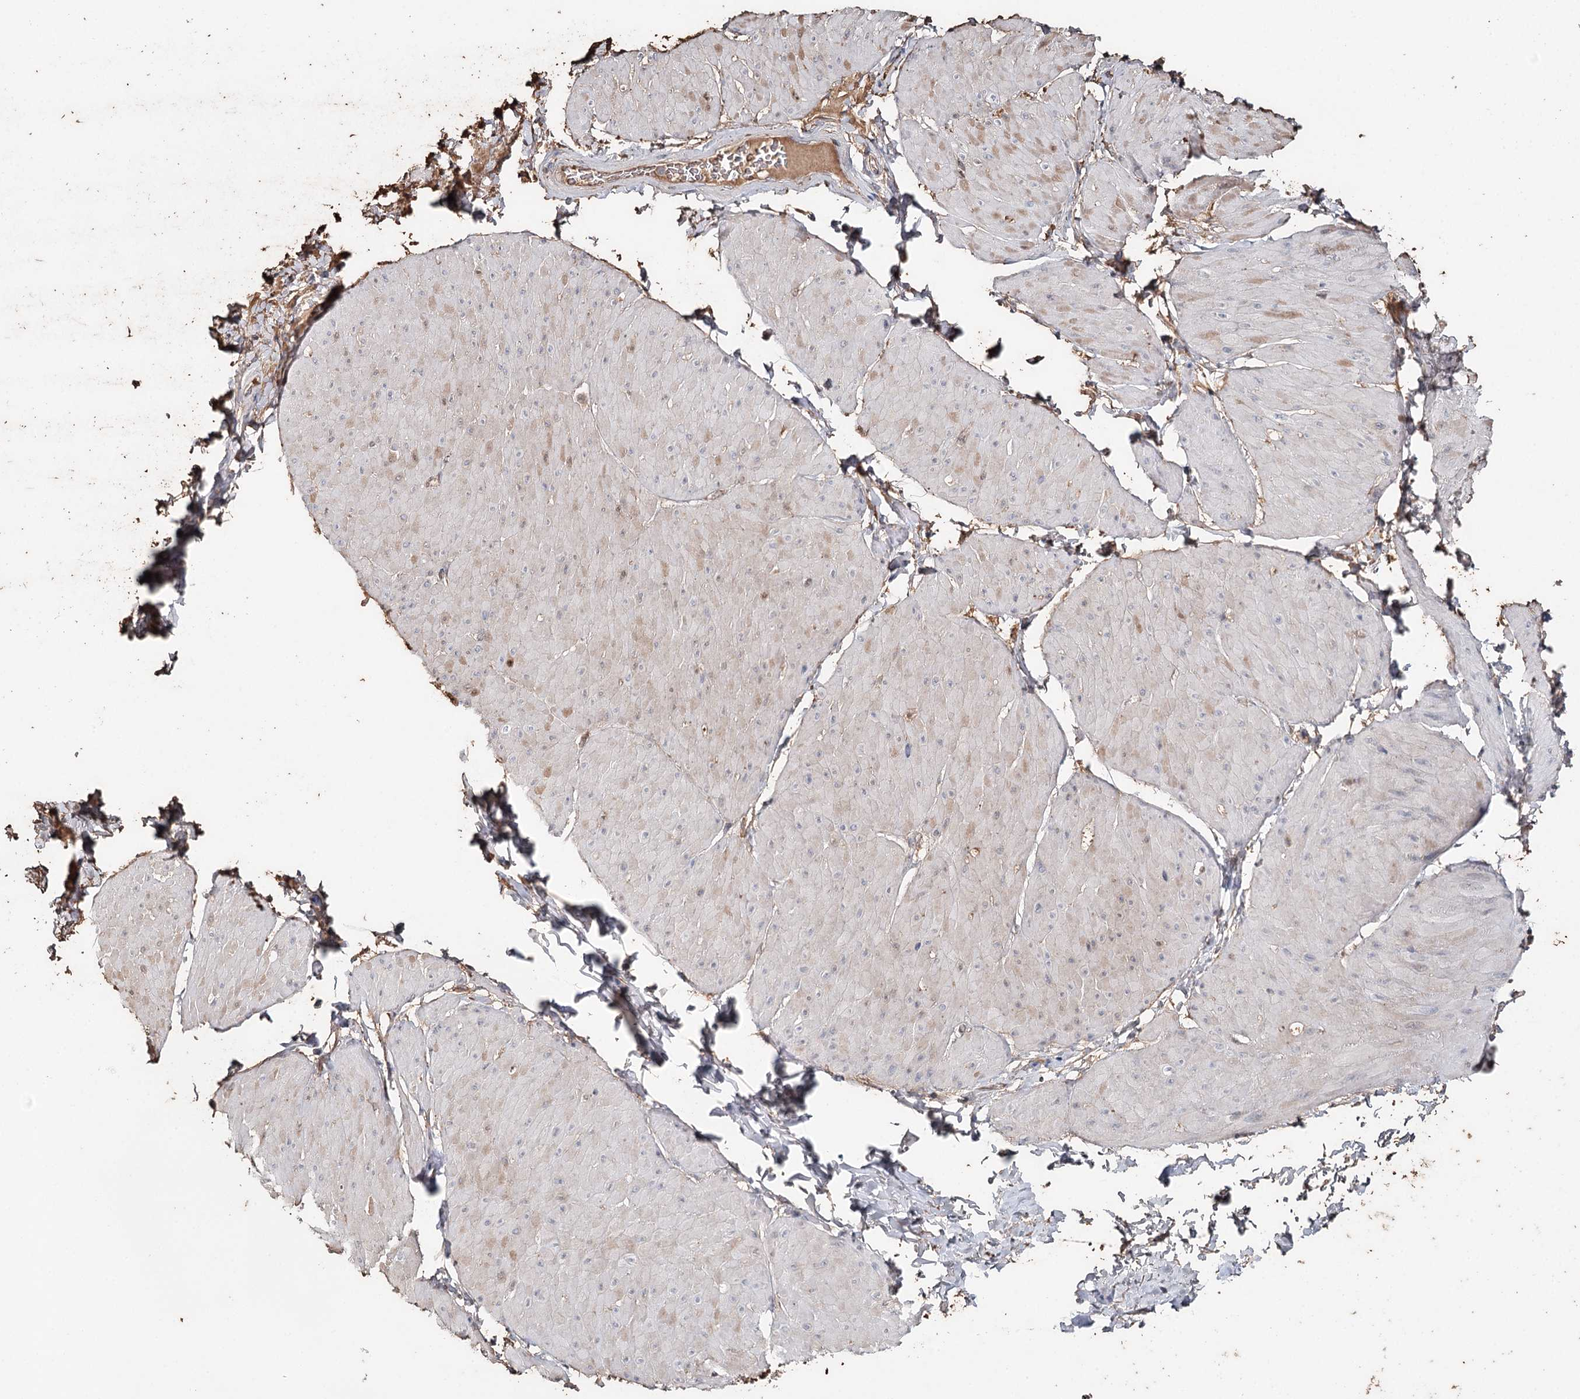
{"staining": {"intensity": "weak", "quantity": ">75%", "location": "cytoplasmic/membranous"}, "tissue": "smooth muscle", "cell_type": "Smooth muscle cells", "image_type": "normal", "snomed": [{"axis": "morphology", "description": "Urothelial carcinoma, High grade"}, {"axis": "topography", "description": "Urinary bladder"}], "caption": "A photomicrograph of smooth muscle stained for a protein shows weak cytoplasmic/membranous brown staining in smooth muscle cells. The staining was performed using DAB to visualize the protein expression in brown, while the nuclei were stained in blue with hematoxylin (Magnification: 20x).", "gene": "SYVN1", "patient": {"sex": "male", "age": 46}}